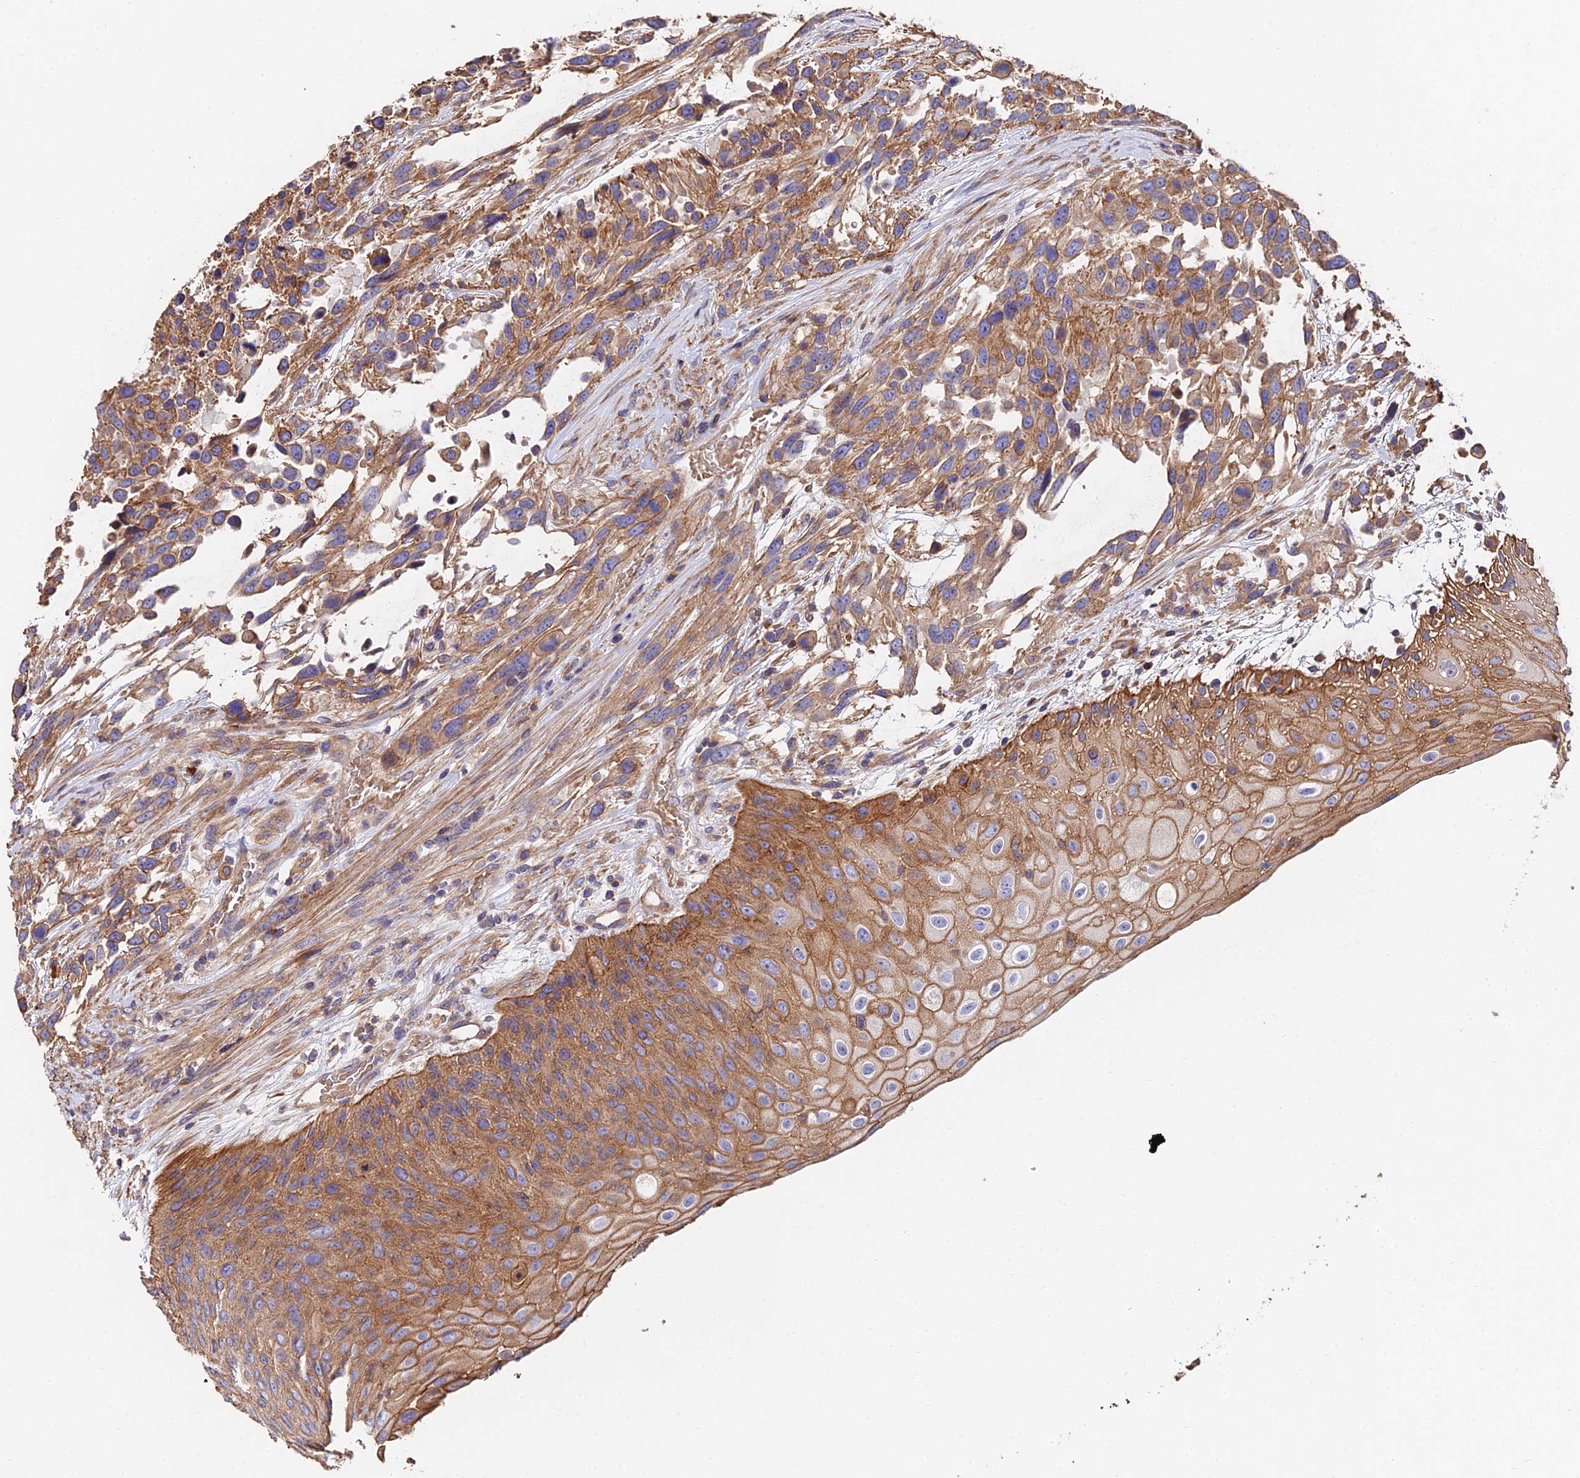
{"staining": {"intensity": "moderate", "quantity": ">75%", "location": "cytoplasmic/membranous"}, "tissue": "urothelial cancer", "cell_type": "Tumor cells", "image_type": "cancer", "snomed": [{"axis": "morphology", "description": "Urothelial carcinoma, High grade"}, {"axis": "topography", "description": "Urinary bladder"}], "caption": "Immunohistochemistry (IHC) image of urothelial carcinoma (high-grade) stained for a protein (brown), which demonstrates medium levels of moderate cytoplasmic/membranous positivity in about >75% of tumor cells.", "gene": "EXT1", "patient": {"sex": "female", "age": 70}}